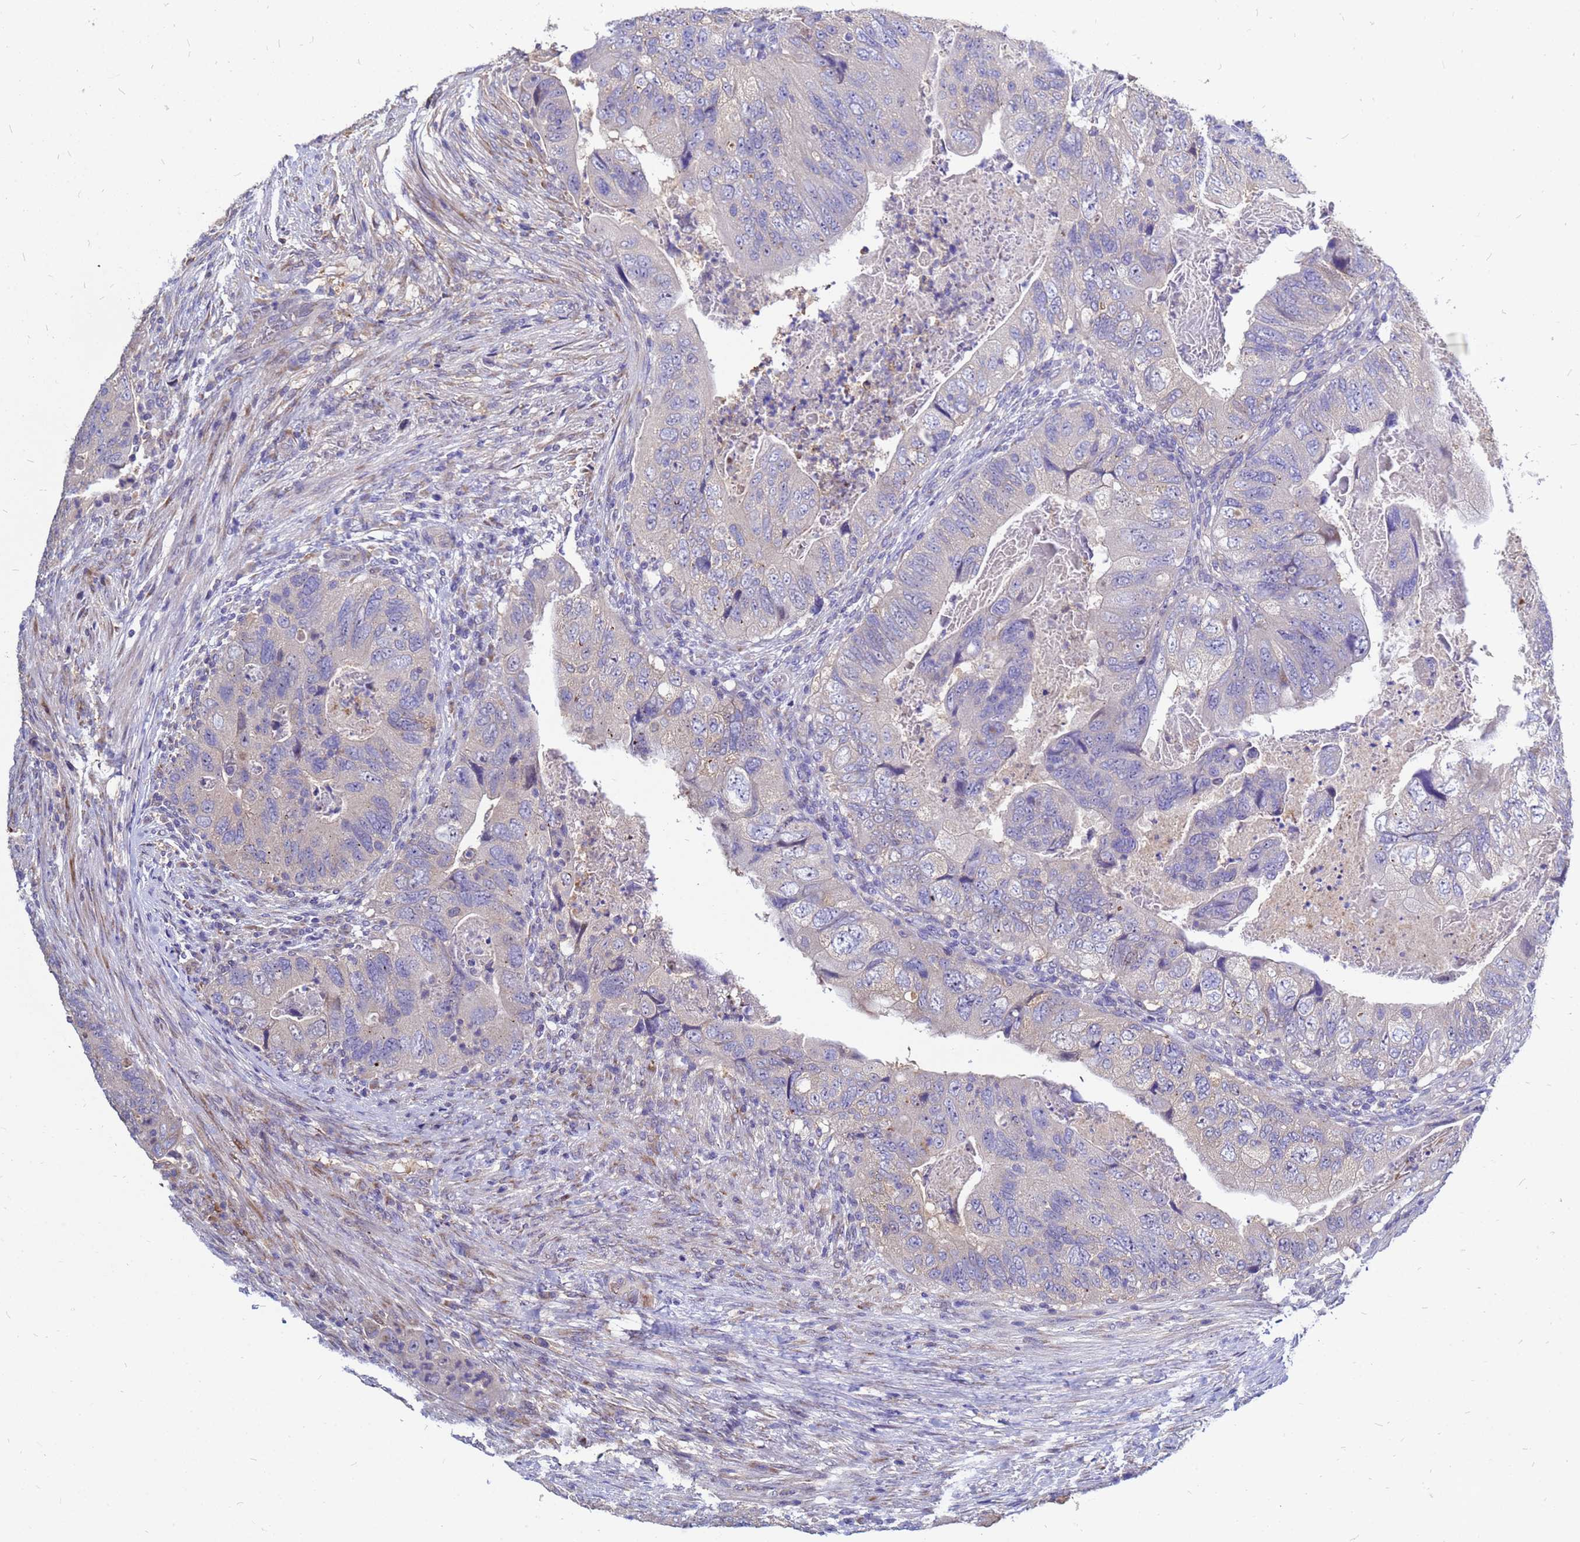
{"staining": {"intensity": "negative", "quantity": "none", "location": "none"}, "tissue": "colorectal cancer", "cell_type": "Tumor cells", "image_type": "cancer", "snomed": [{"axis": "morphology", "description": "Adenocarcinoma, NOS"}, {"axis": "topography", "description": "Rectum"}], "caption": "This is an IHC photomicrograph of human colorectal adenocarcinoma. There is no positivity in tumor cells.", "gene": "MOB2", "patient": {"sex": "male", "age": 63}}